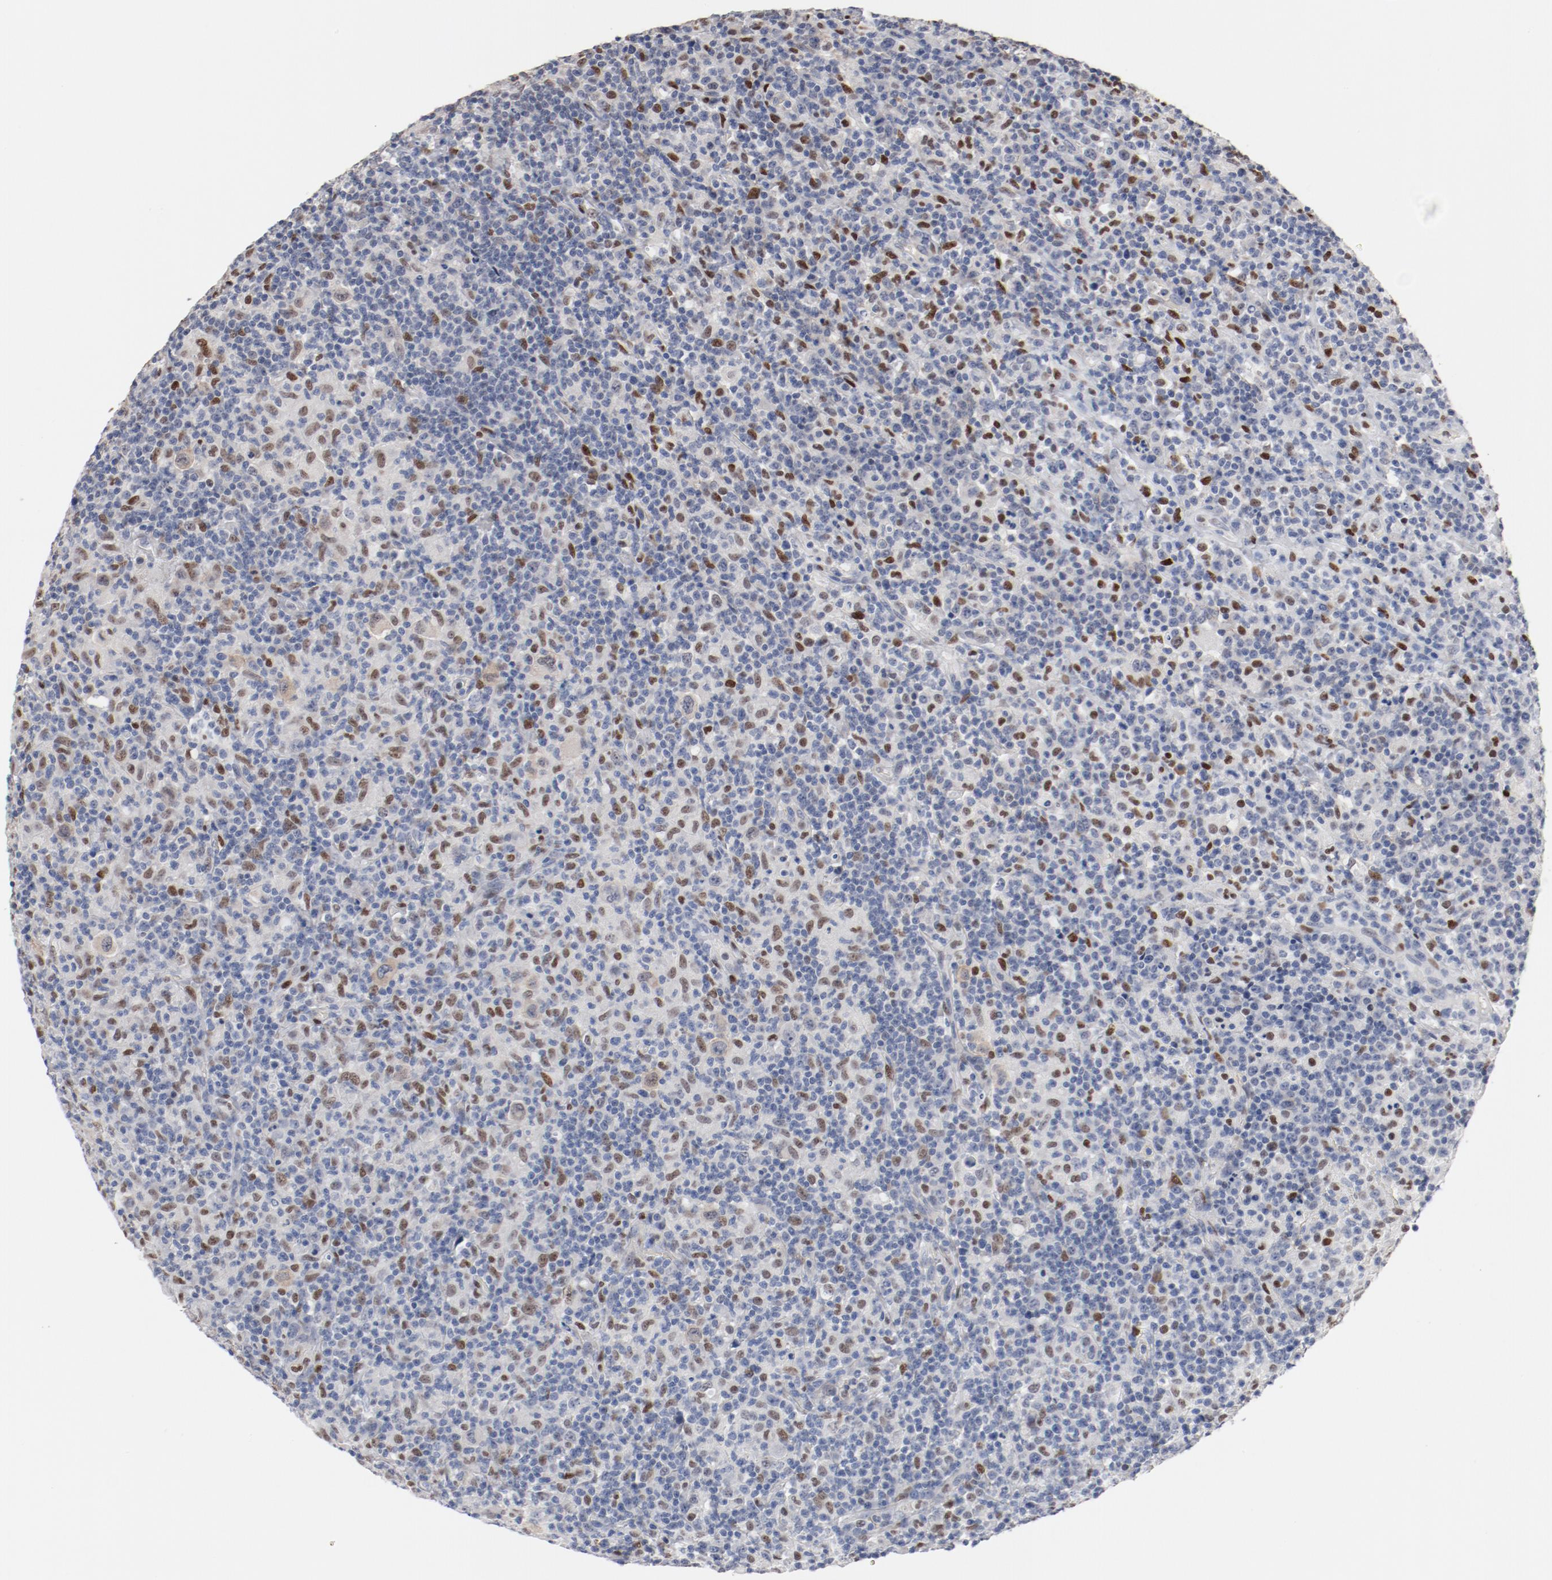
{"staining": {"intensity": "moderate", "quantity": "<25%", "location": "nuclear"}, "tissue": "lymphoma", "cell_type": "Tumor cells", "image_type": "cancer", "snomed": [{"axis": "morphology", "description": "Hodgkin's disease, NOS"}, {"axis": "topography", "description": "Lymph node"}], "caption": "Moderate nuclear positivity is identified in approximately <25% of tumor cells in Hodgkin's disease.", "gene": "ZEB2", "patient": {"sex": "male", "age": 65}}